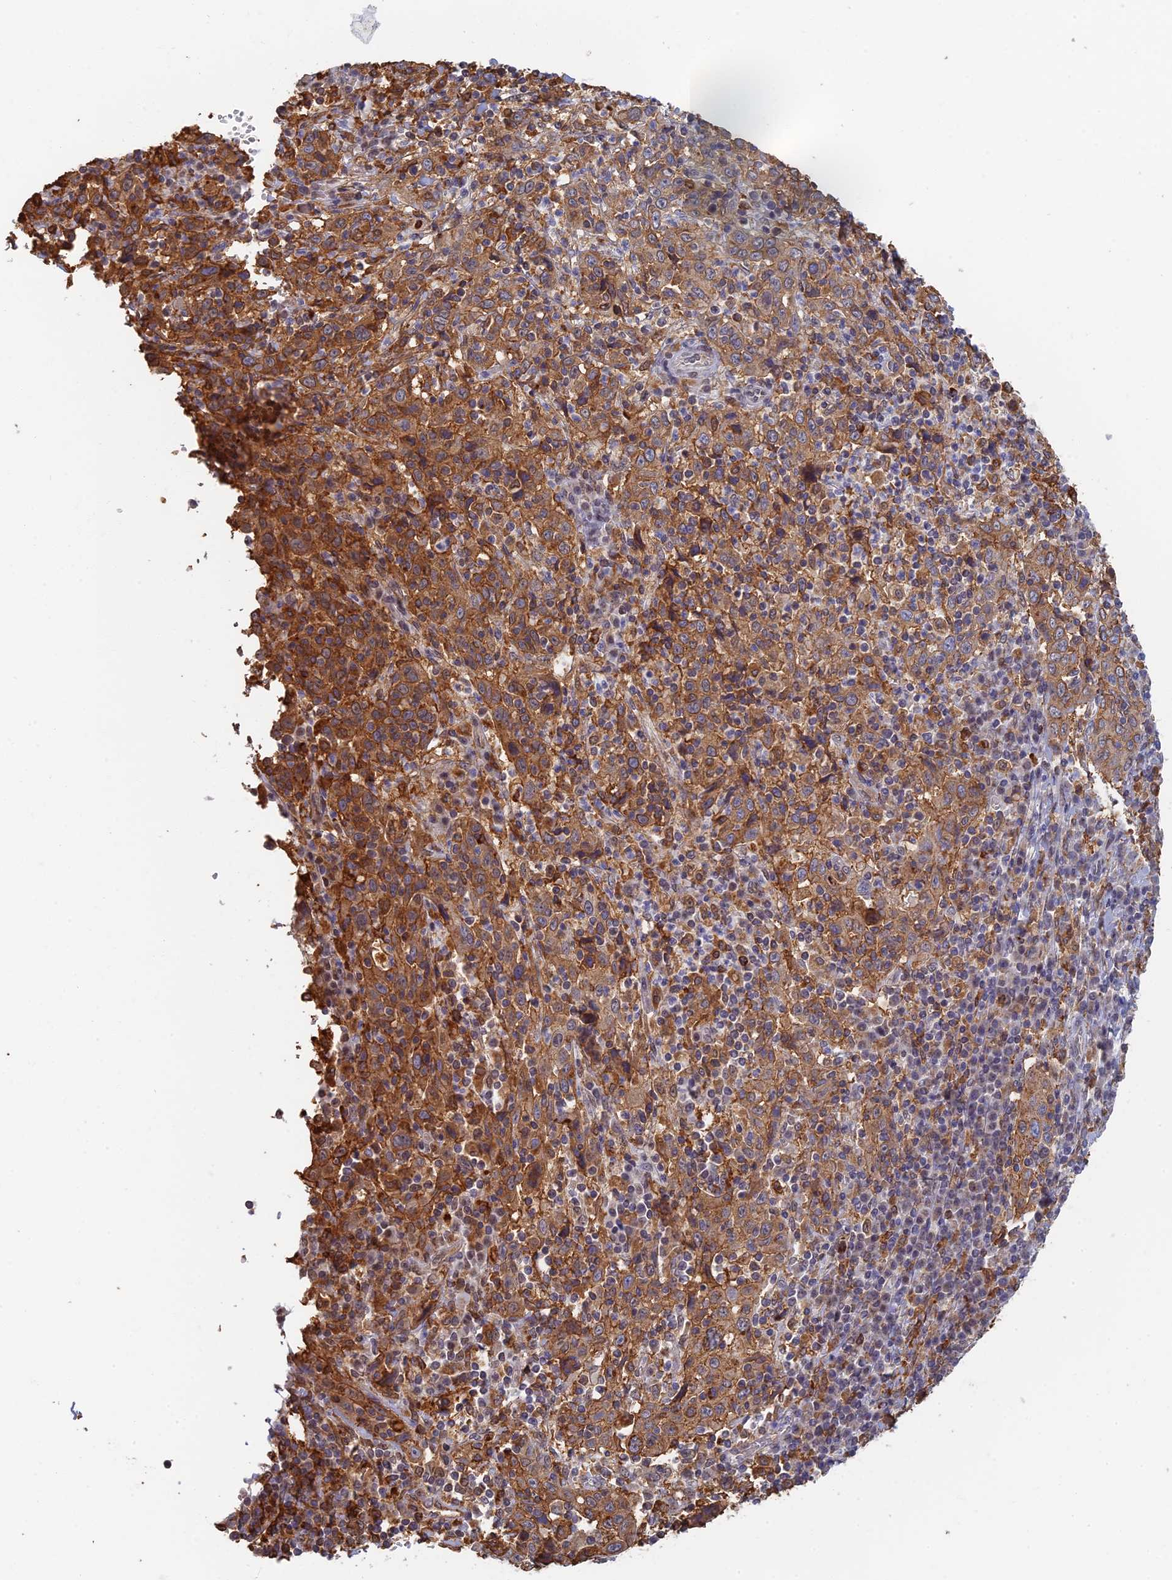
{"staining": {"intensity": "strong", "quantity": ">75%", "location": "cytoplasmic/membranous"}, "tissue": "cervical cancer", "cell_type": "Tumor cells", "image_type": "cancer", "snomed": [{"axis": "morphology", "description": "Squamous cell carcinoma, NOS"}, {"axis": "topography", "description": "Cervix"}], "caption": "Strong cytoplasmic/membranous protein positivity is appreciated in about >75% of tumor cells in squamous cell carcinoma (cervical).", "gene": "GPATCH1", "patient": {"sex": "female", "age": 46}}